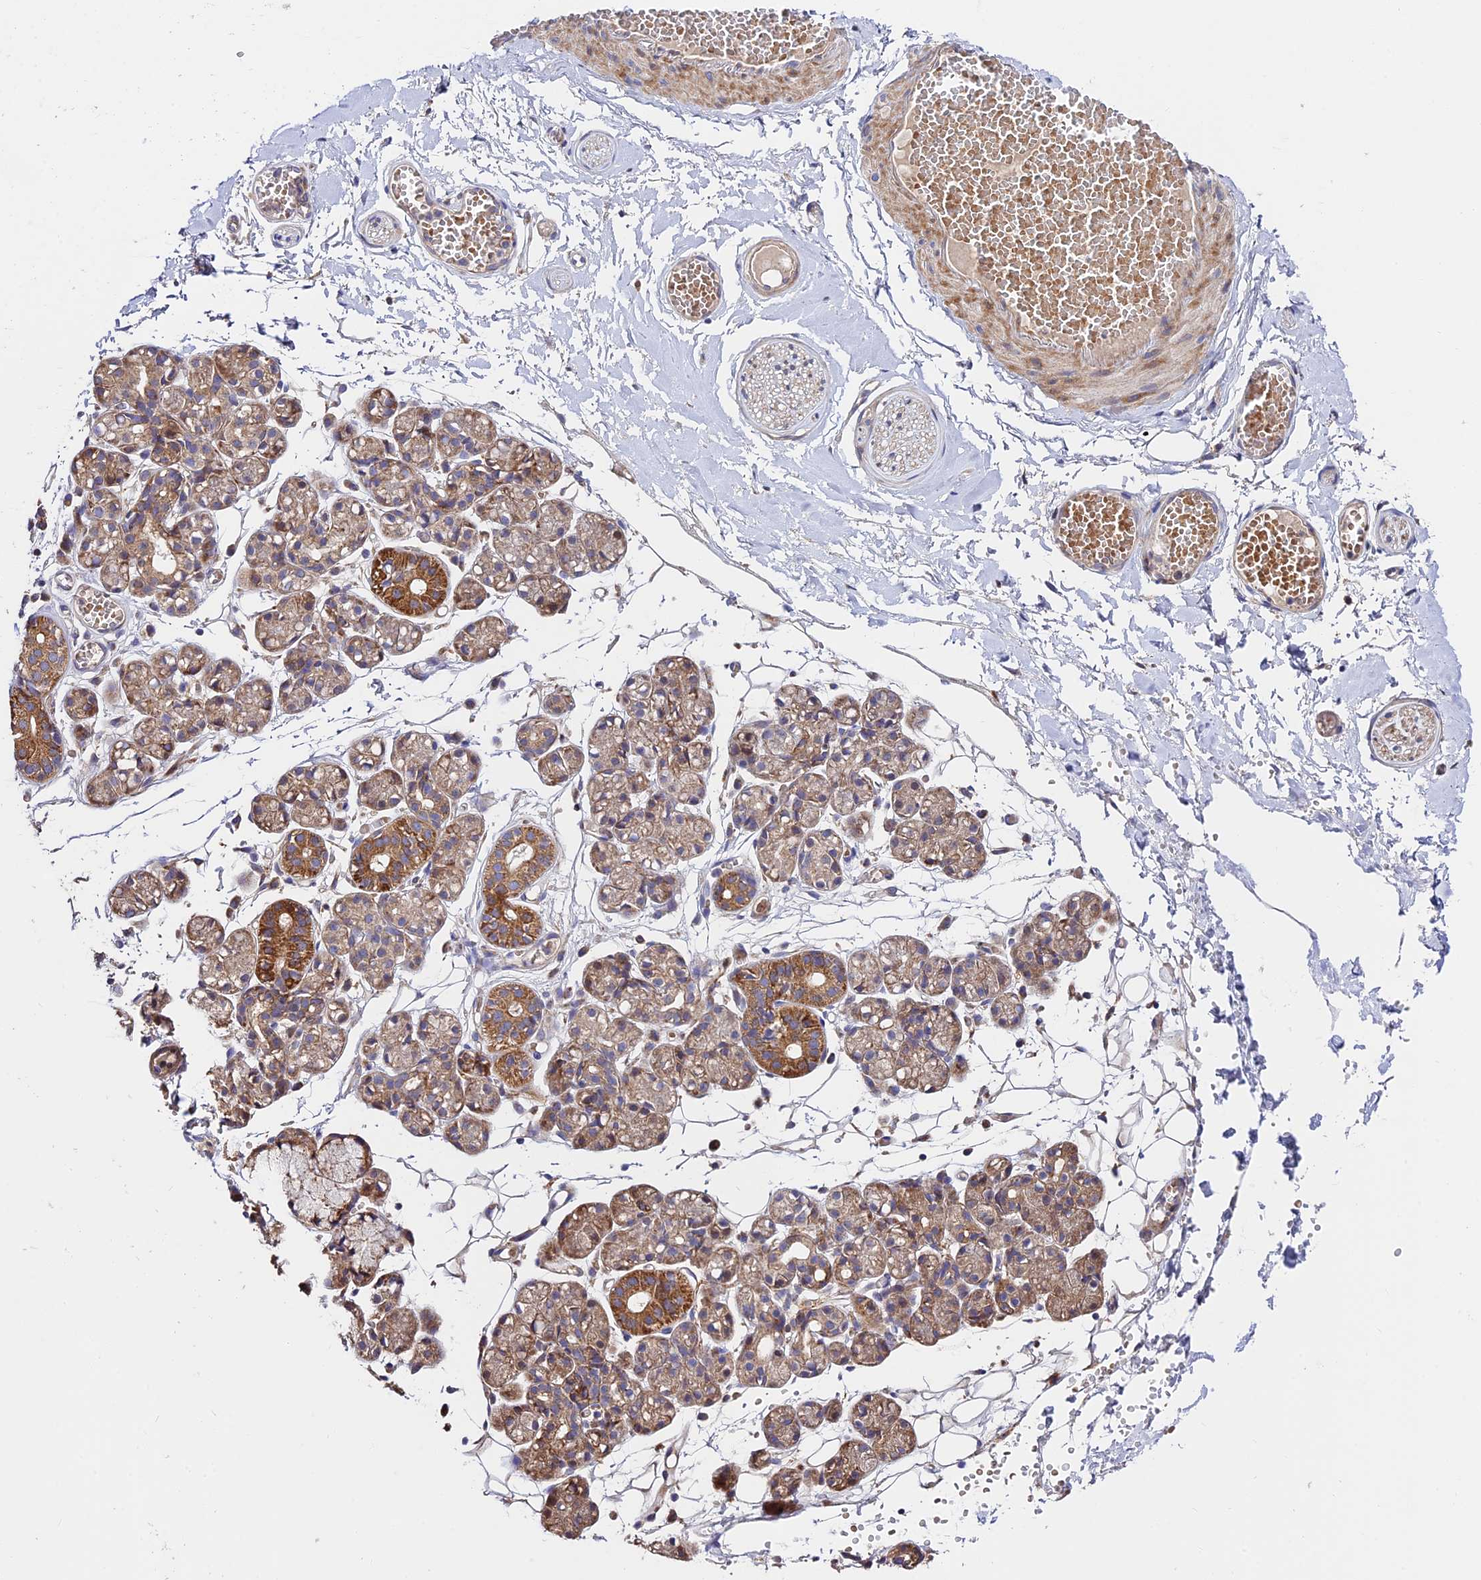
{"staining": {"intensity": "moderate", "quantity": "25%-75%", "location": "cytoplasmic/membranous"}, "tissue": "salivary gland", "cell_type": "Glandular cells", "image_type": "normal", "snomed": [{"axis": "morphology", "description": "Normal tissue, NOS"}, {"axis": "topography", "description": "Salivary gland"}], "caption": "This is an image of immunohistochemistry staining of normal salivary gland, which shows moderate expression in the cytoplasmic/membranous of glandular cells.", "gene": "FUOM", "patient": {"sex": "male", "age": 63}}